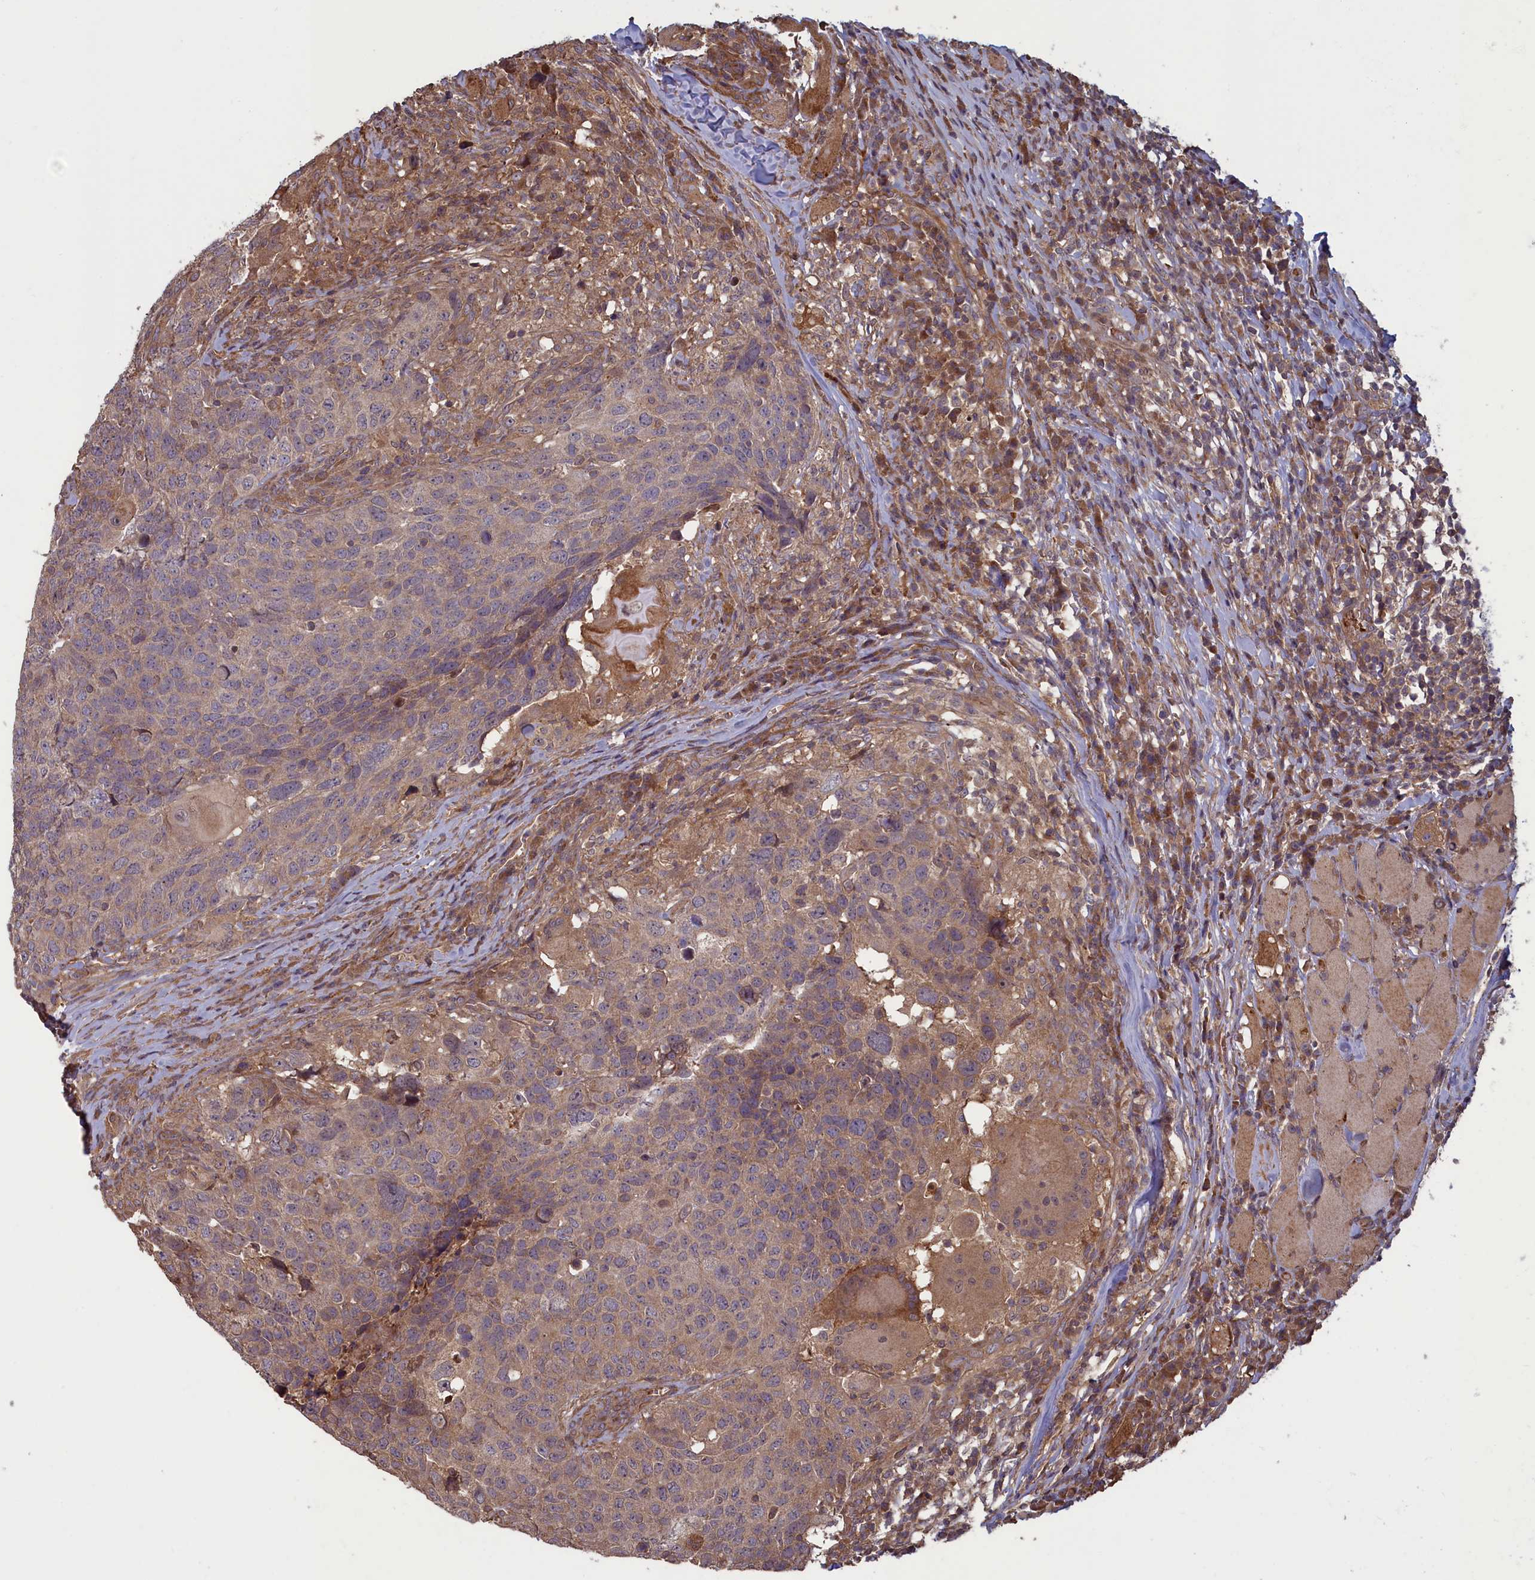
{"staining": {"intensity": "weak", "quantity": "25%-75%", "location": "cytoplasmic/membranous"}, "tissue": "head and neck cancer", "cell_type": "Tumor cells", "image_type": "cancer", "snomed": [{"axis": "morphology", "description": "Squamous cell carcinoma, NOS"}, {"axis": "topography", "description": "Head-Neck"}], "caption": "Head and neck cancer was stained to show a protein in brown. There is low levels of weak cytoplasmic/membranous positivity in approximately 25%-75% of tumor cells.", "gene": "CIAO2B", "patient": {"sex": "male", "age": 66}}